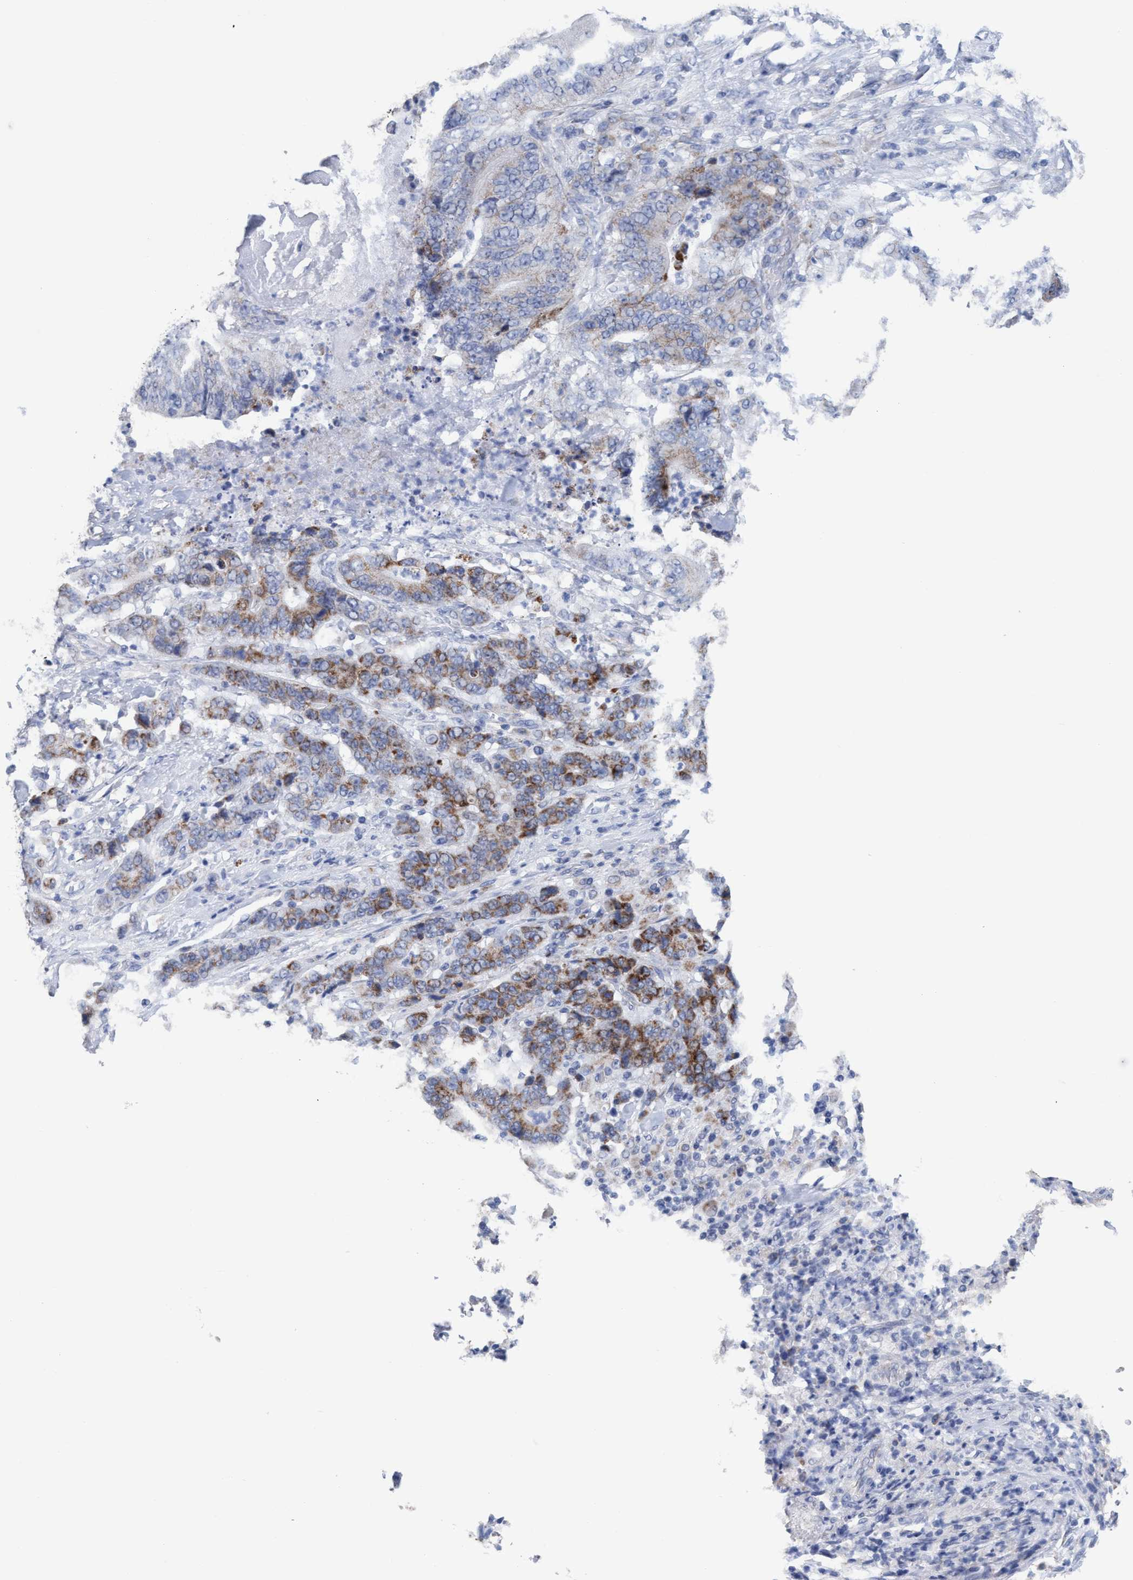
{"staining": {"intensity": "moderate", "quantity": "<25%", "location": "cytoplasmic/membranous"}, "tissue": "stomach cancer", "cell_type": "Tumor cells", "image_type": "cancer", "snomed": [{"axis": "morphology", "description": "Adenocarcinoma, NOS"}, {"axis": "topography", "description": "Stomach"}], "caption": "Stomach cancer (adenocarcinoma) stained with DAB (3,3'-diaminobenzidine) immunohistochemistry demonstrates low levels of moderate cytoplasmic/membranous expression in about <25% of tumor cells.", "gene": "RSAD1", "patient": {"sex": "female", "age": 73}}